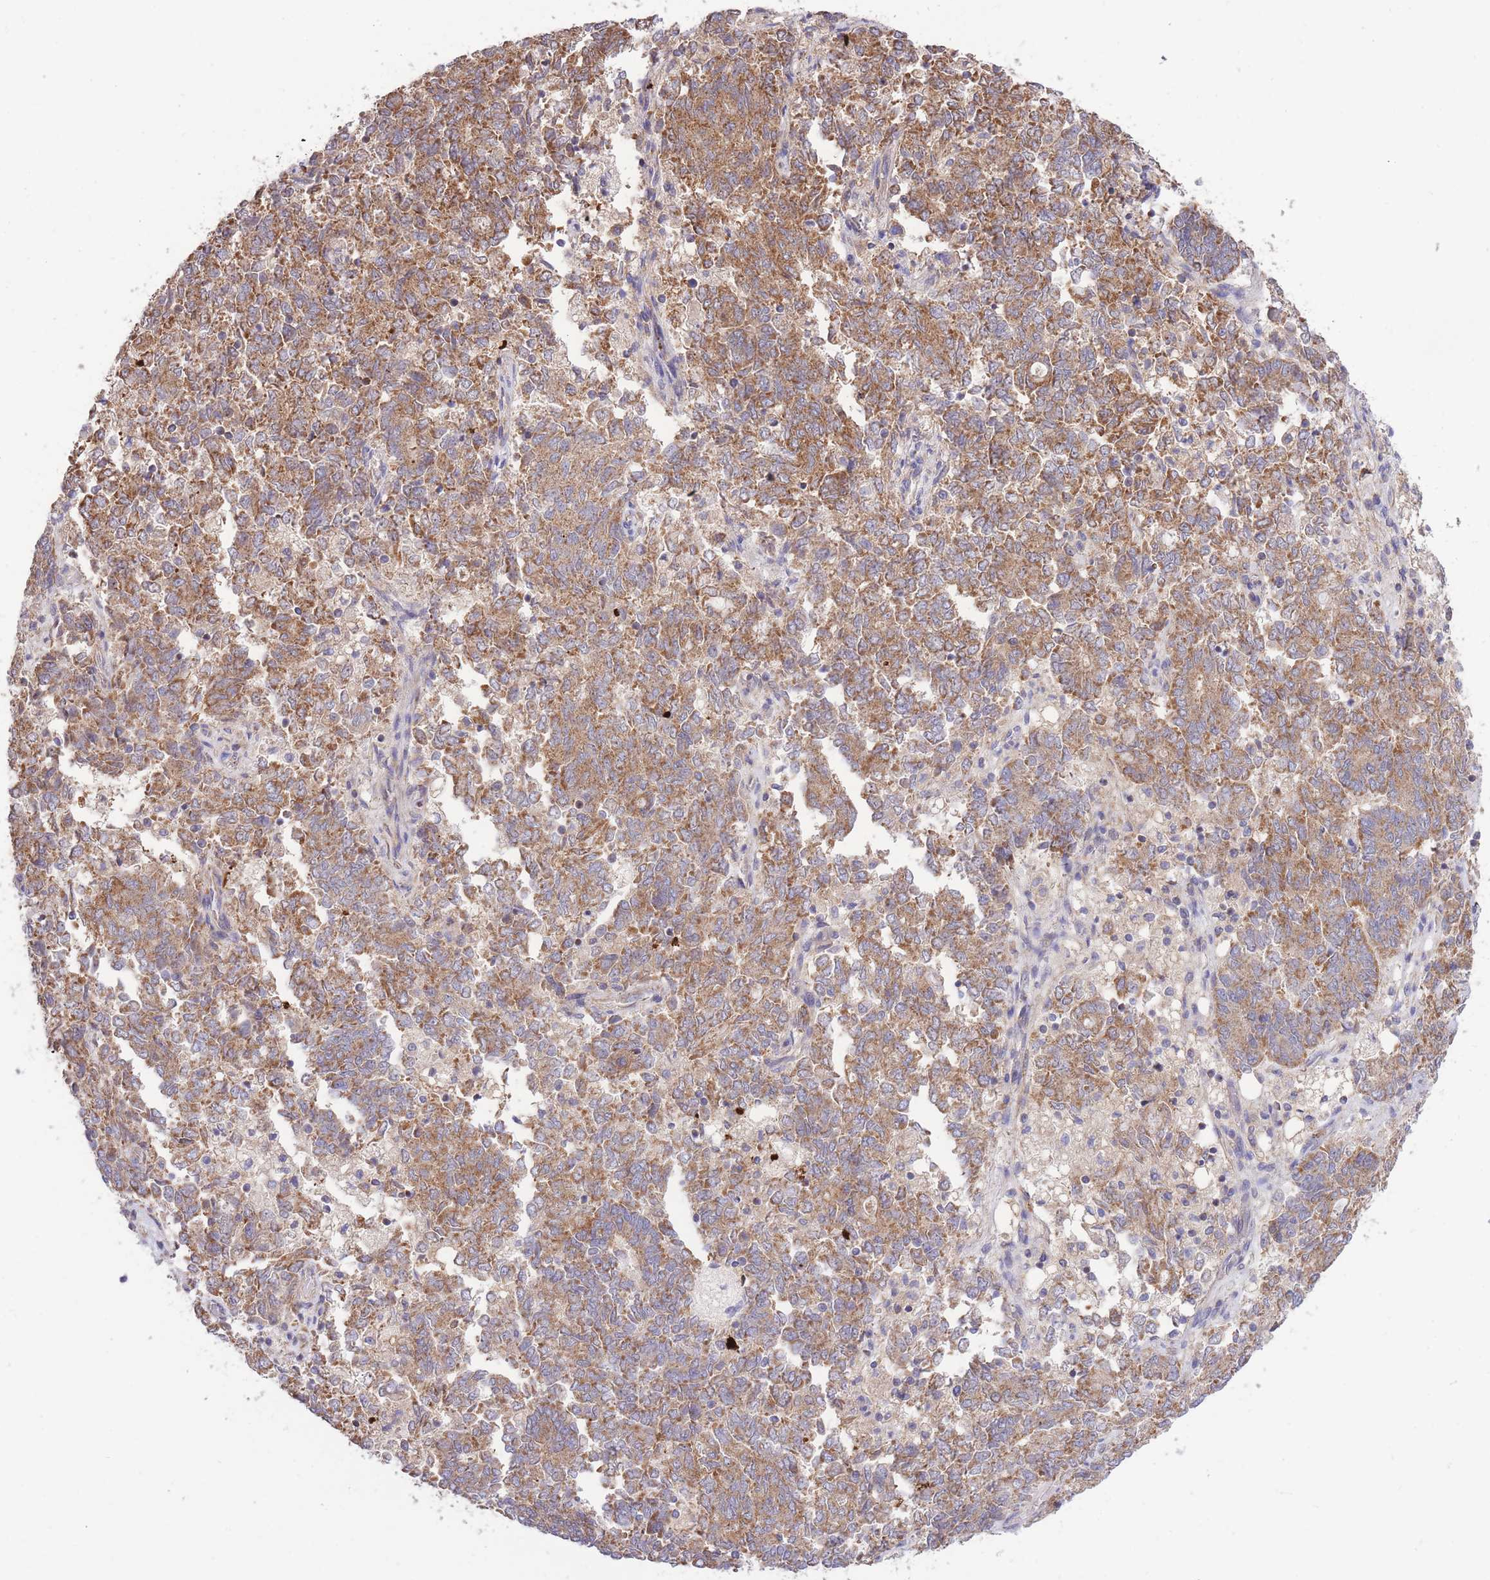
{"staining": {"intensity": "moderate", "quantity": ">75%", "location": "cytoplasmic/membranous"}, "tissue": "endometrial cancer", "cell_type": "Tumor cells", "image_type": "cancer", "snomed": [{"axis": "morphology", "description": "Adenocarcinoma, NOS"}, {"axis": "topography", "description": "Endometrium"}], "caption": "A brown stain labels moderate cytoplasmic/membranous expression of a protein in human endometrial cancer (adenocarcinoma) tumor cells.", "gene": "ATP13A2", "patient": {"sex": "female", "age": 80}}